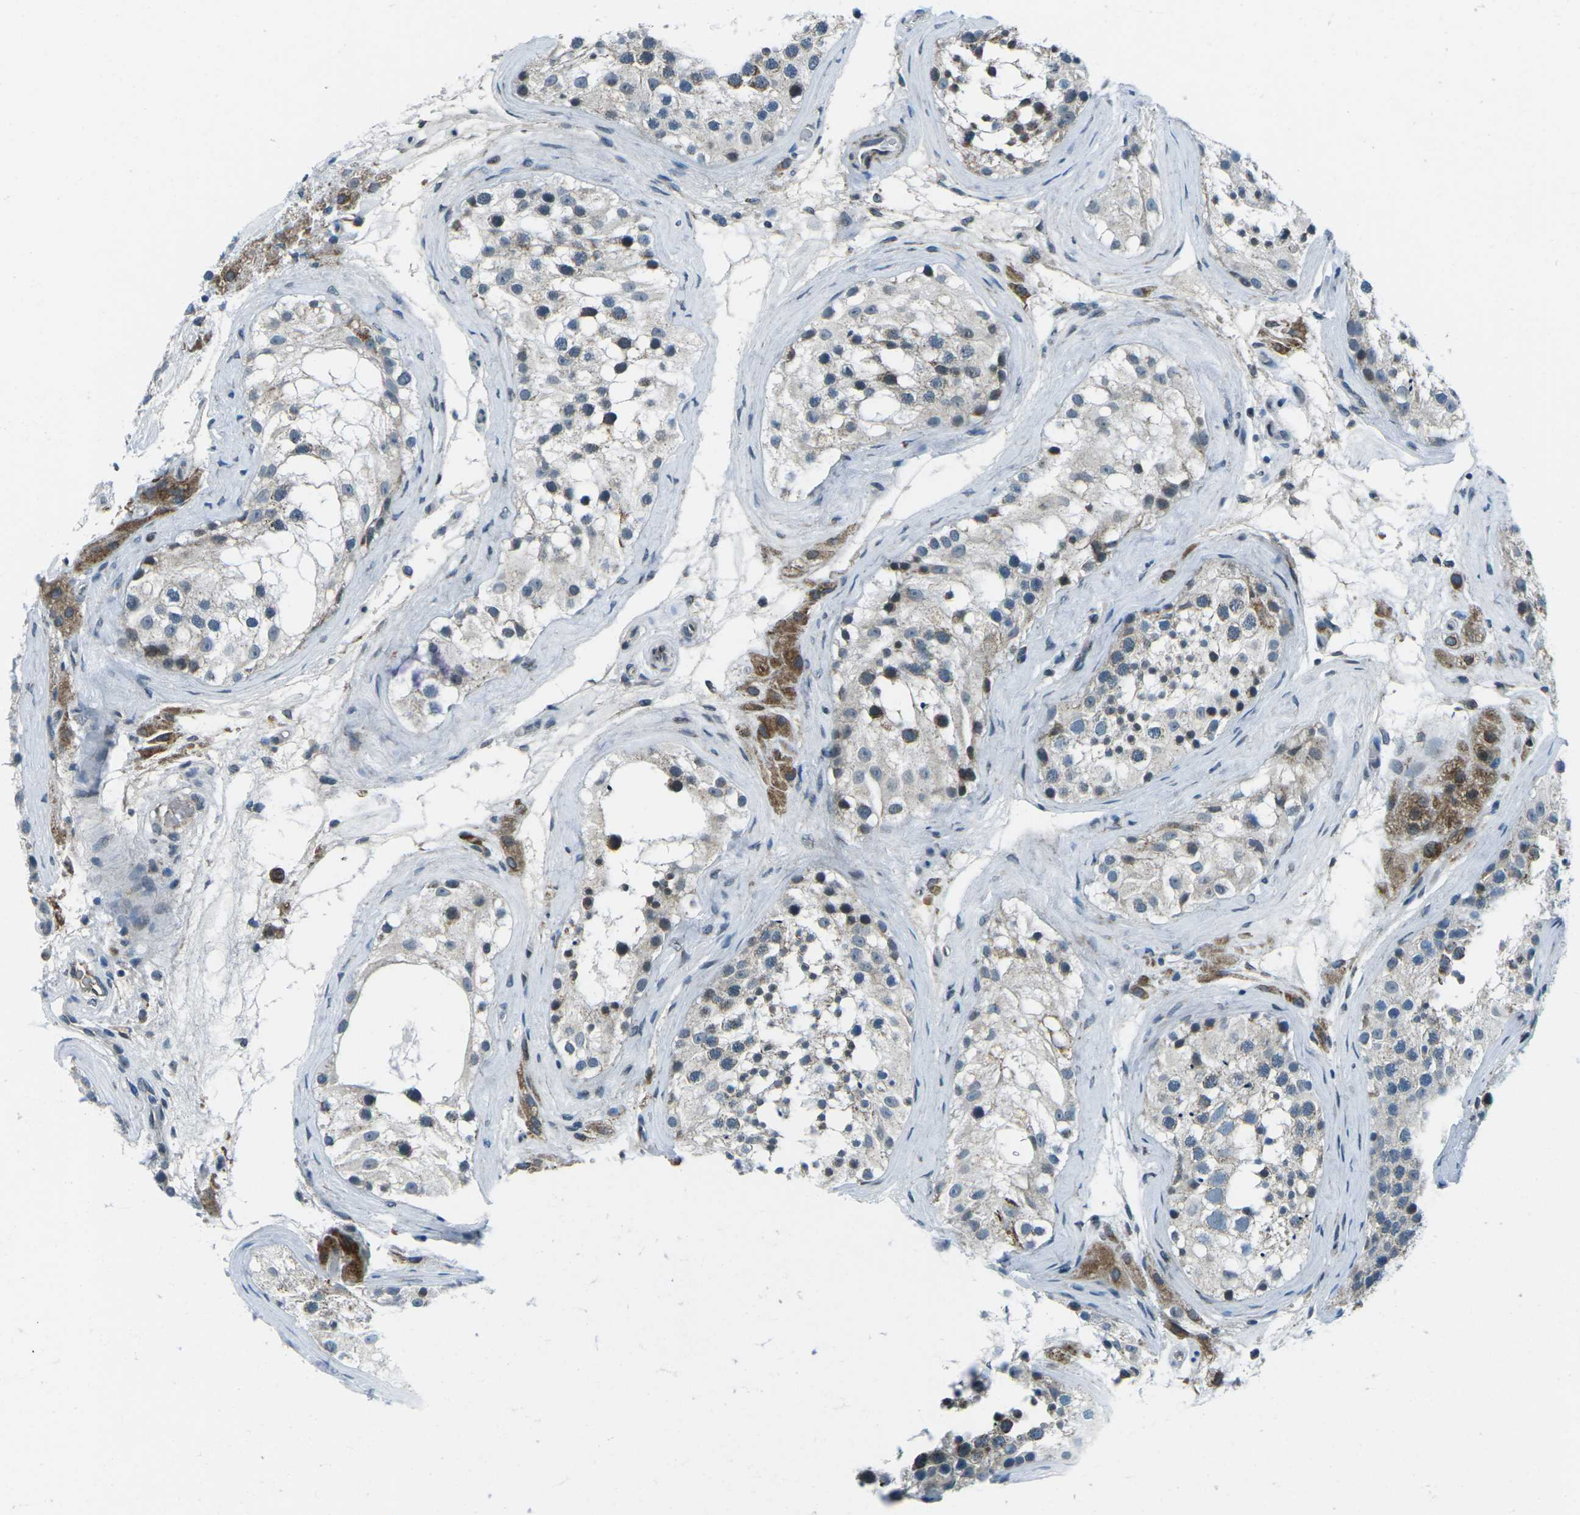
{"staining": {"intensity": "strong", "quantity": "<25%", "location": "cytoplasmic/membranous"}, "tissue": "testis", "cell_type": "Cells in seminiferous ducts", "image_type": "normal", "snomed": [{"axis": "morphology", "description": "Normal tissue, NOS"}, {"axis": "morphology", "description": "Seminoma, NOS"}, {"axis": "topography", "description": "Testis"}], "caption": "Protein positivity by immunohistochemistry (IHC) shows strong cytoplasmic/membranous positivity in approximately <25% of cells in seminiferous ducts in normal testis.", "gene": "RFESD", "patient": {"sex": "male", "age": 71}}